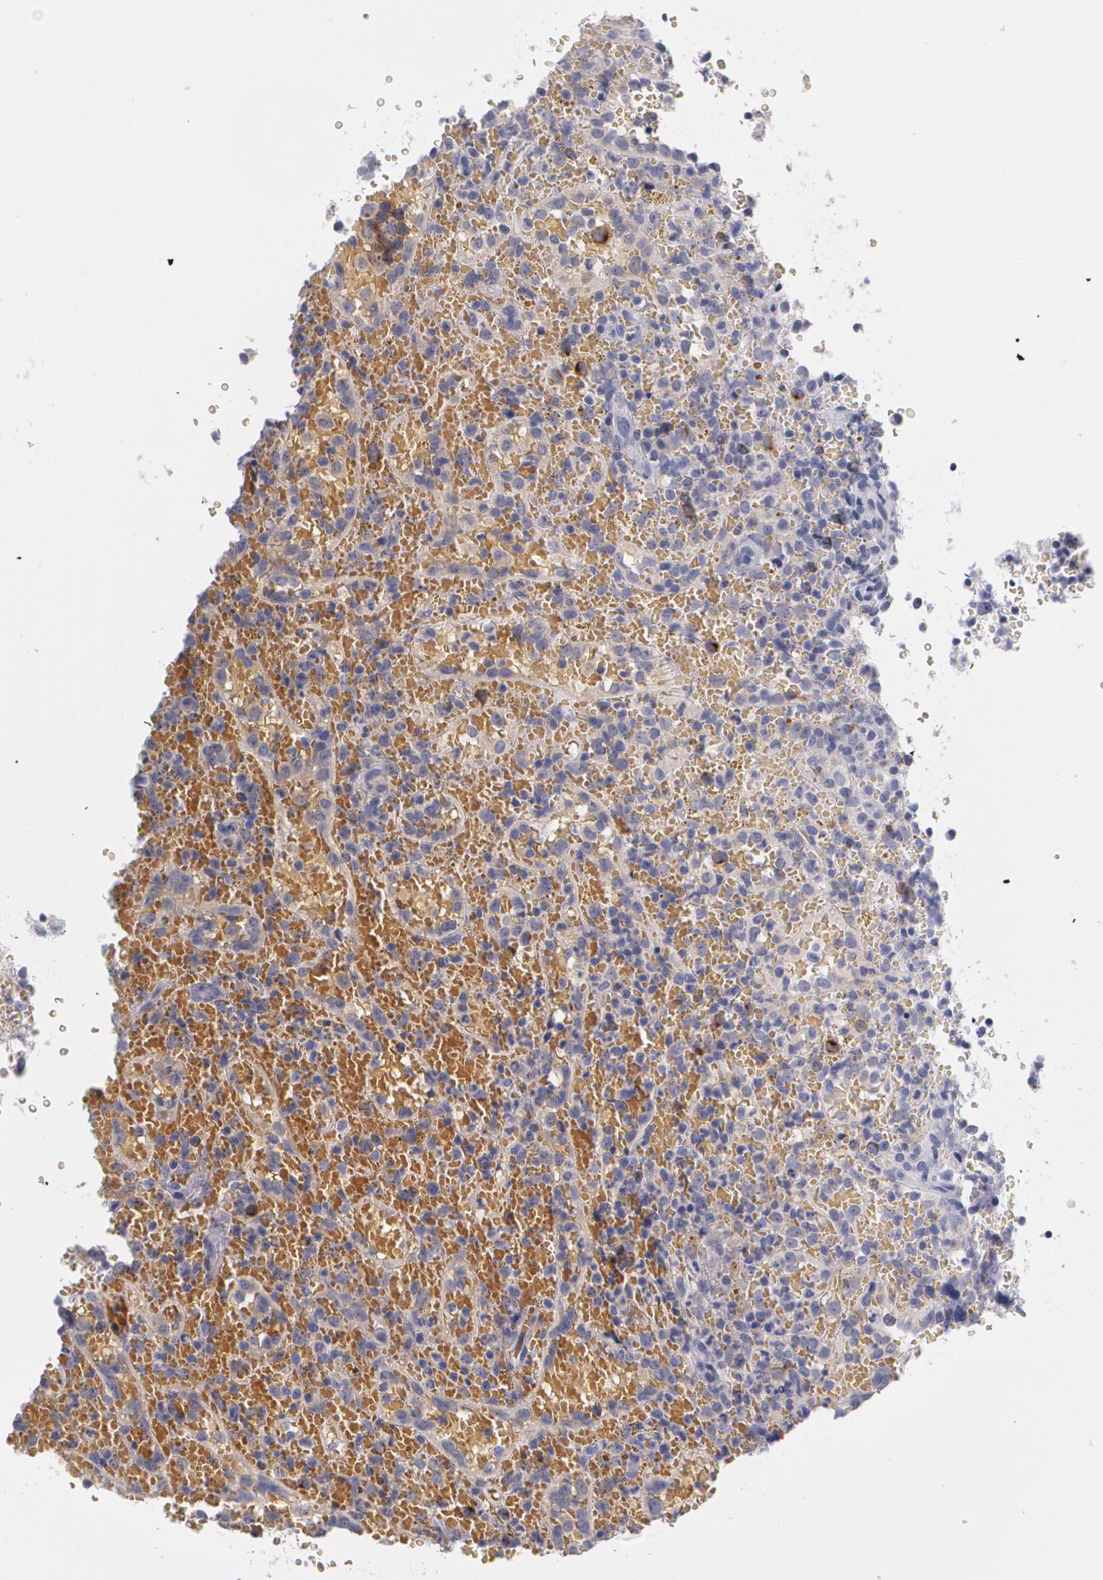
{"staining": {"intensity": "moderate", "quantity": "<25%", "location": "cytoplasmic/membranous"}, "tissue": "lymphoma", "cell_type": "Tumor cells", "image_type": "cancer", "snomed": [{"axis": "morphology", "description": "Malignant lymphoma, non-Hodgkin's type, High grade"}, {"axis": "topography", "description": "Spleen"}, {"axis": "topography", "description": "Lymph node"}], "caption": "The immunohistochemical stain labels moderate cytoplasmic/membranous positivity in tumor cells of lymphoma tissue.", "gene": "HMMR", "patient": {"sex": "female", "age": 70}}